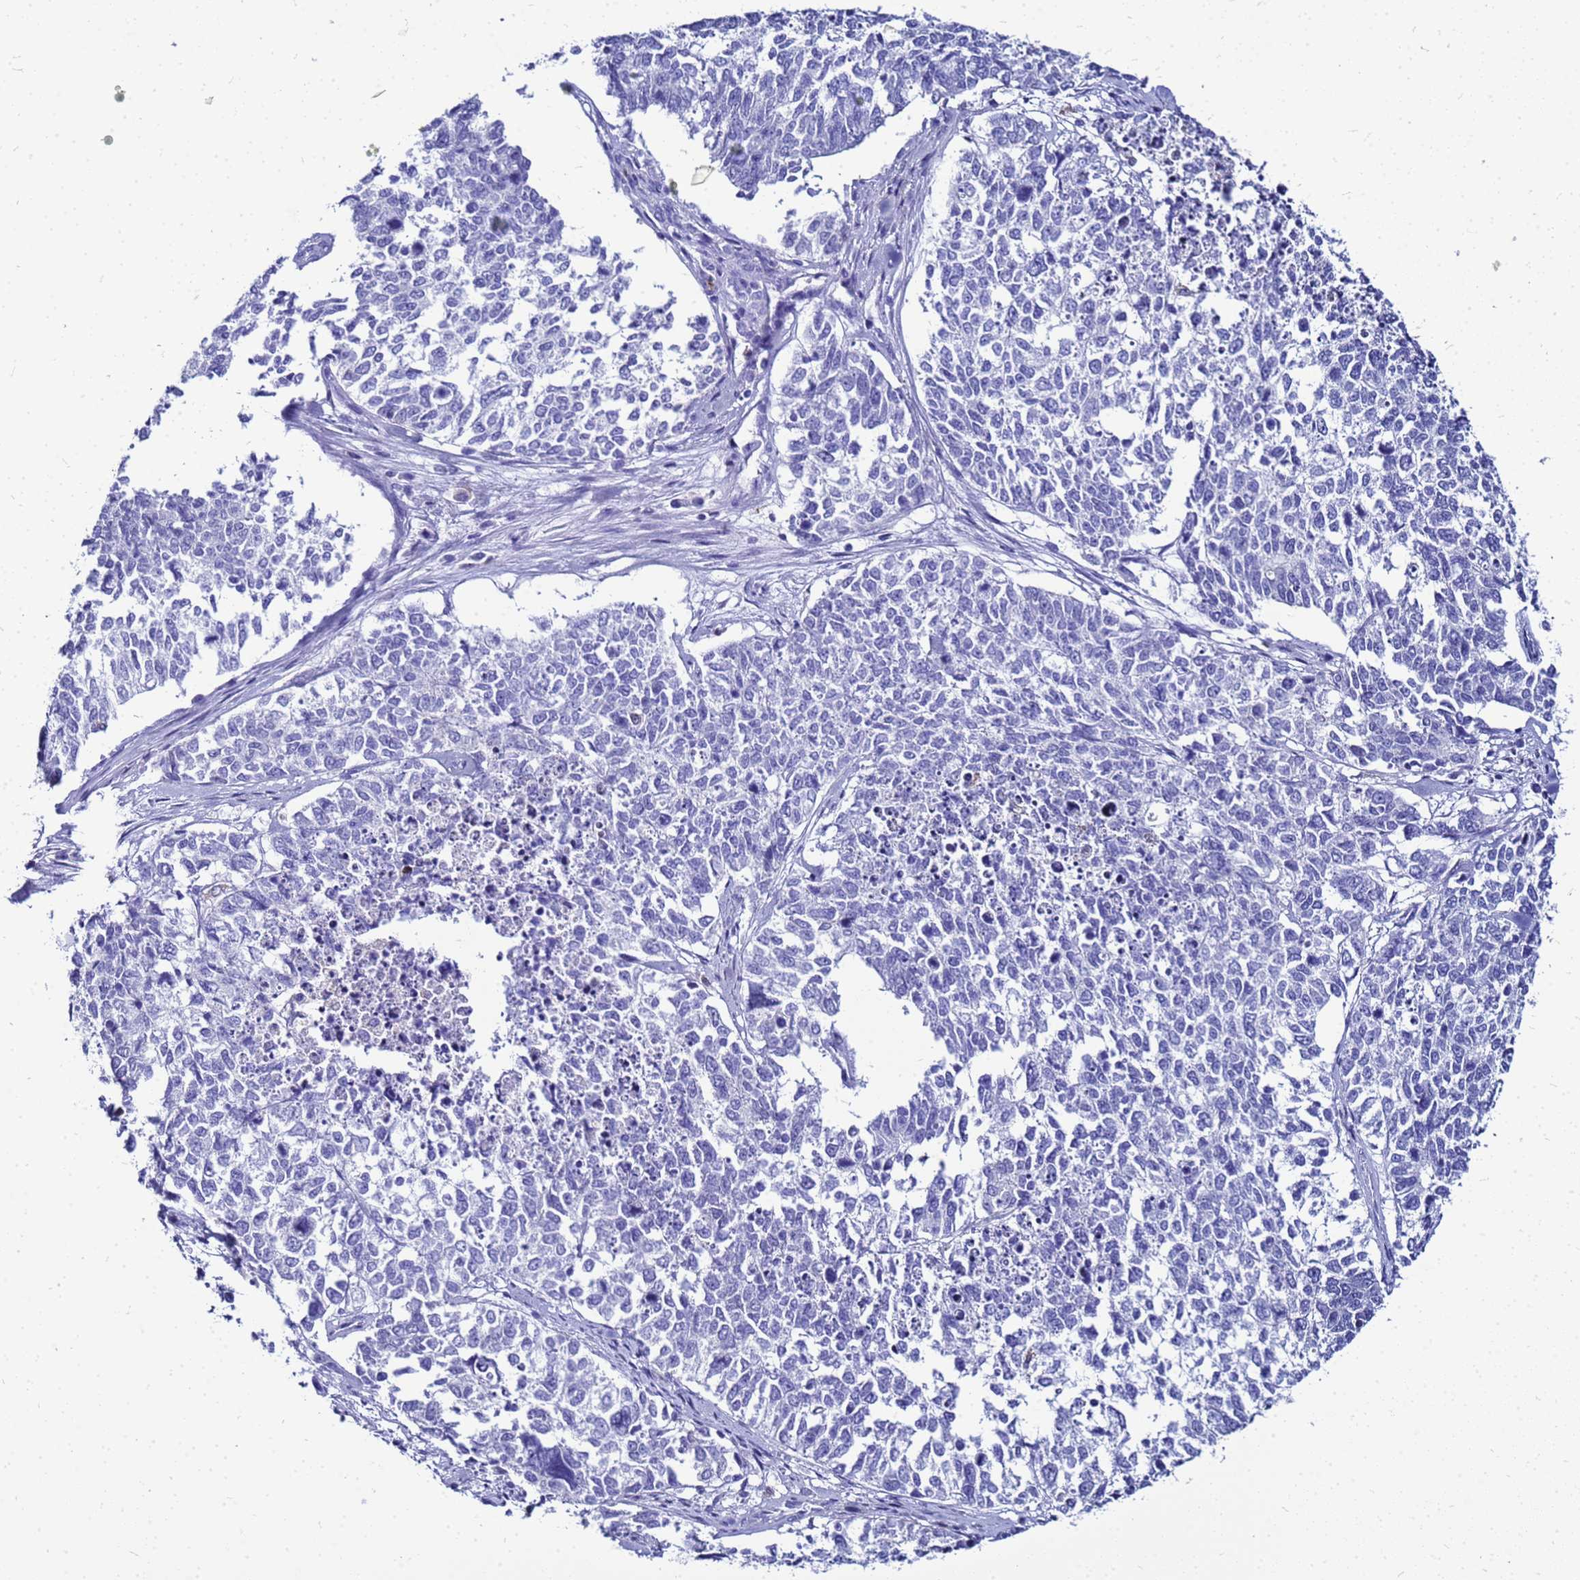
{"staining": {"intensity": "negative", "quantity": "none", "location": "none"}, "tissue": "cervical cancer", "cell_type": "Tumor cells", "image_type": "cancer", "snomed": [{"axis": "morphology", "description": "Squamous cell carcinoma, NOS"}, {"axis": "topography", "description": "Cervix"}], "caption": "Immunohistochemistry photomicrograph of human cervical squamous cell carcinoma stained for a protein (brown), which reveals no staining in tumor cells. (Stains: DAB (3,3'-diaminobenzidine) IHC with hematoxylin counter stain, Microscopy: brightfield microscopy at high magnification).", "gene": "CSTA", "patient": {"sex": "female", "age": 63}}